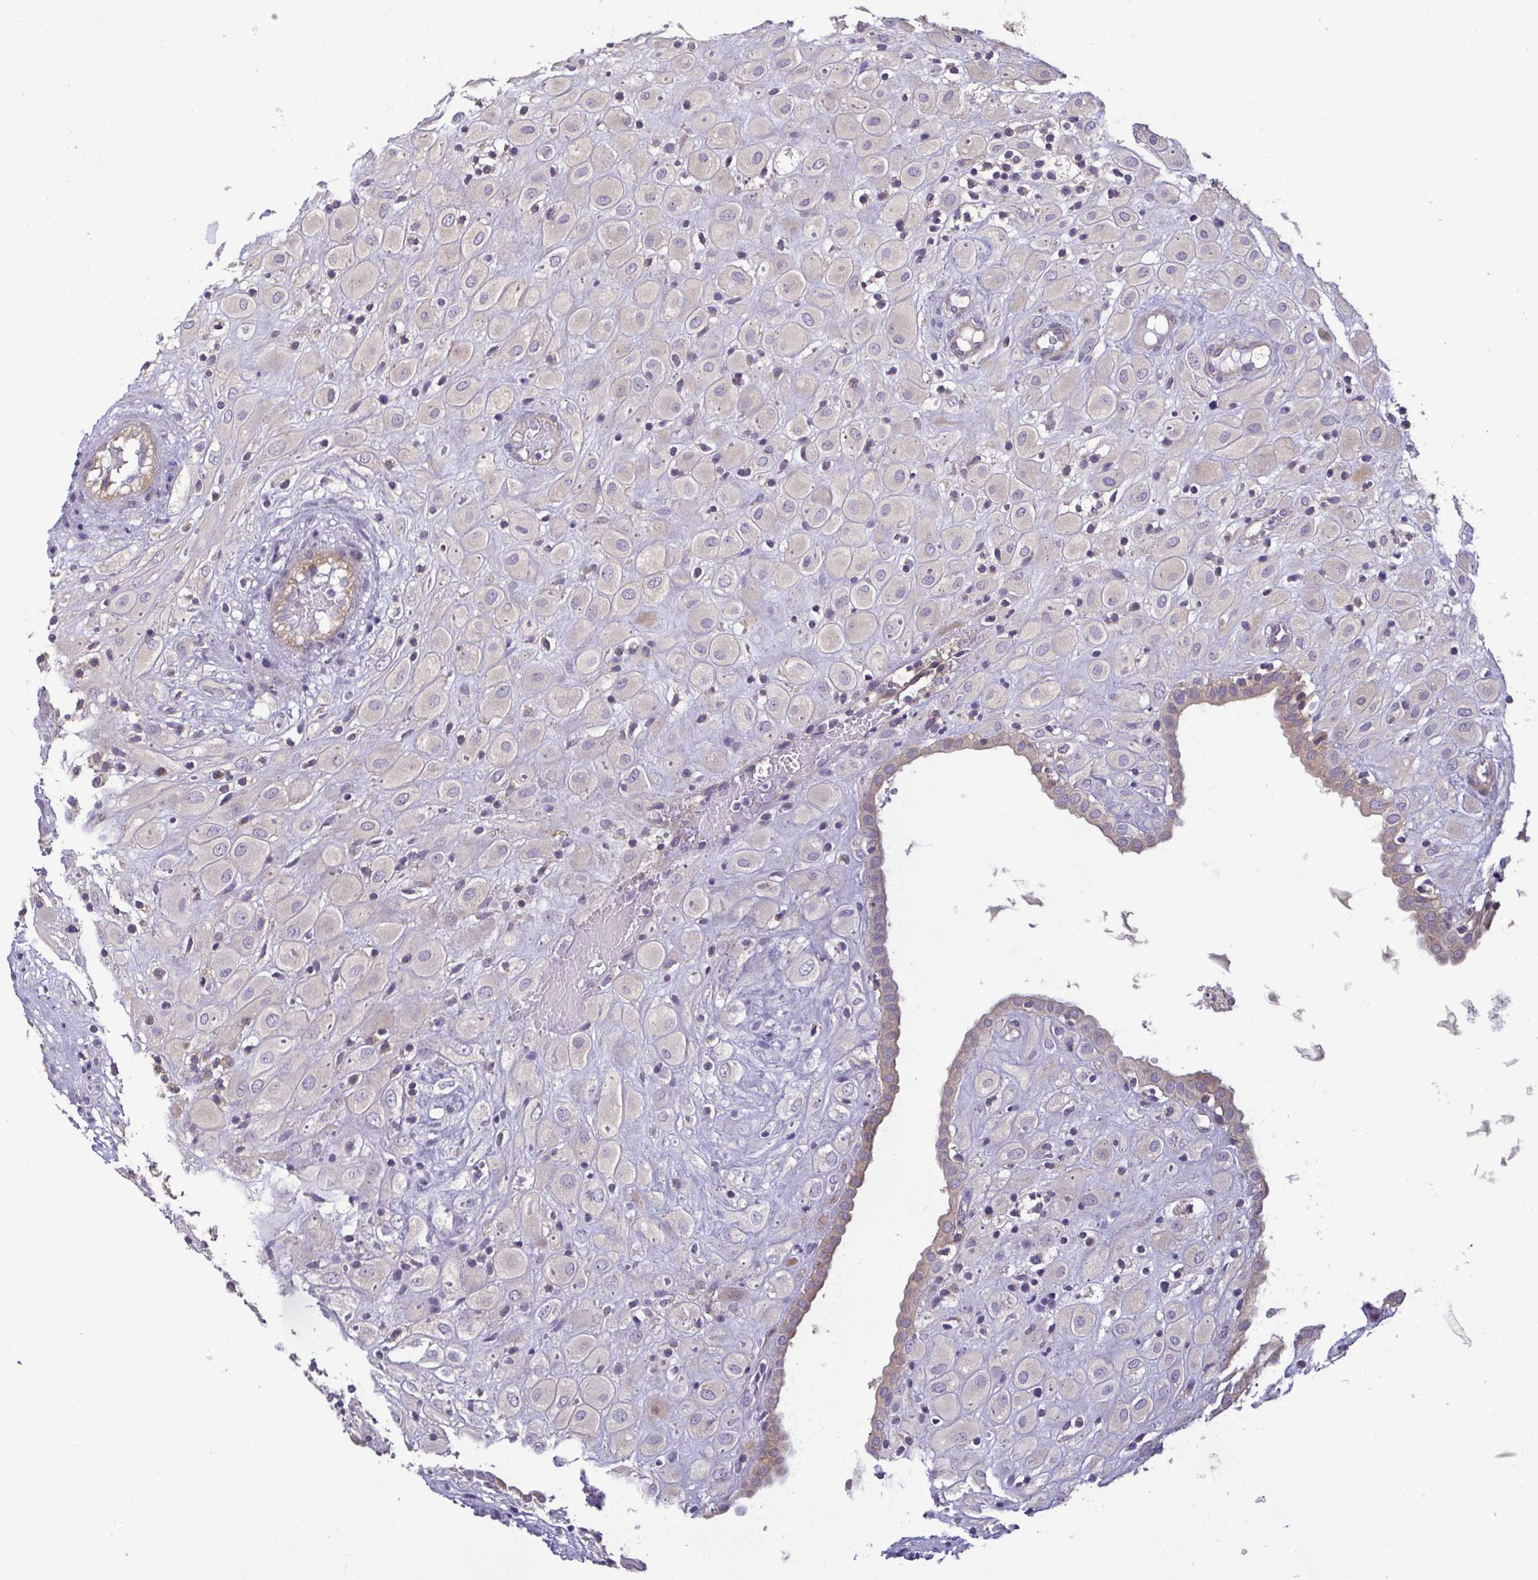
{"staining": {"intensity": "negative", "quantity": "none", "location": "none"}, "tissue": "placenta", "cell_type": "Decidual cells", "image_type": "normal", "snomed": [{"axis": "morphology", "description": "Normal tissue, NOS"}, {"axis": "topography", "description": "Placenta"}], "caption": "DAB (3,3'-diaminobenzidine) immunohistochemical staining of benign human placenta reveals no significant positivity in decidual cells. (Stains: DAB (3,3'-diaminobenzidine) immunohistochemistry (IHC) with hematoxylin counter stain, Microscopy: brightfield microscopy at high magnification).", "gene": "LMF2", "patient": {"sex": "female", "age": 24}}